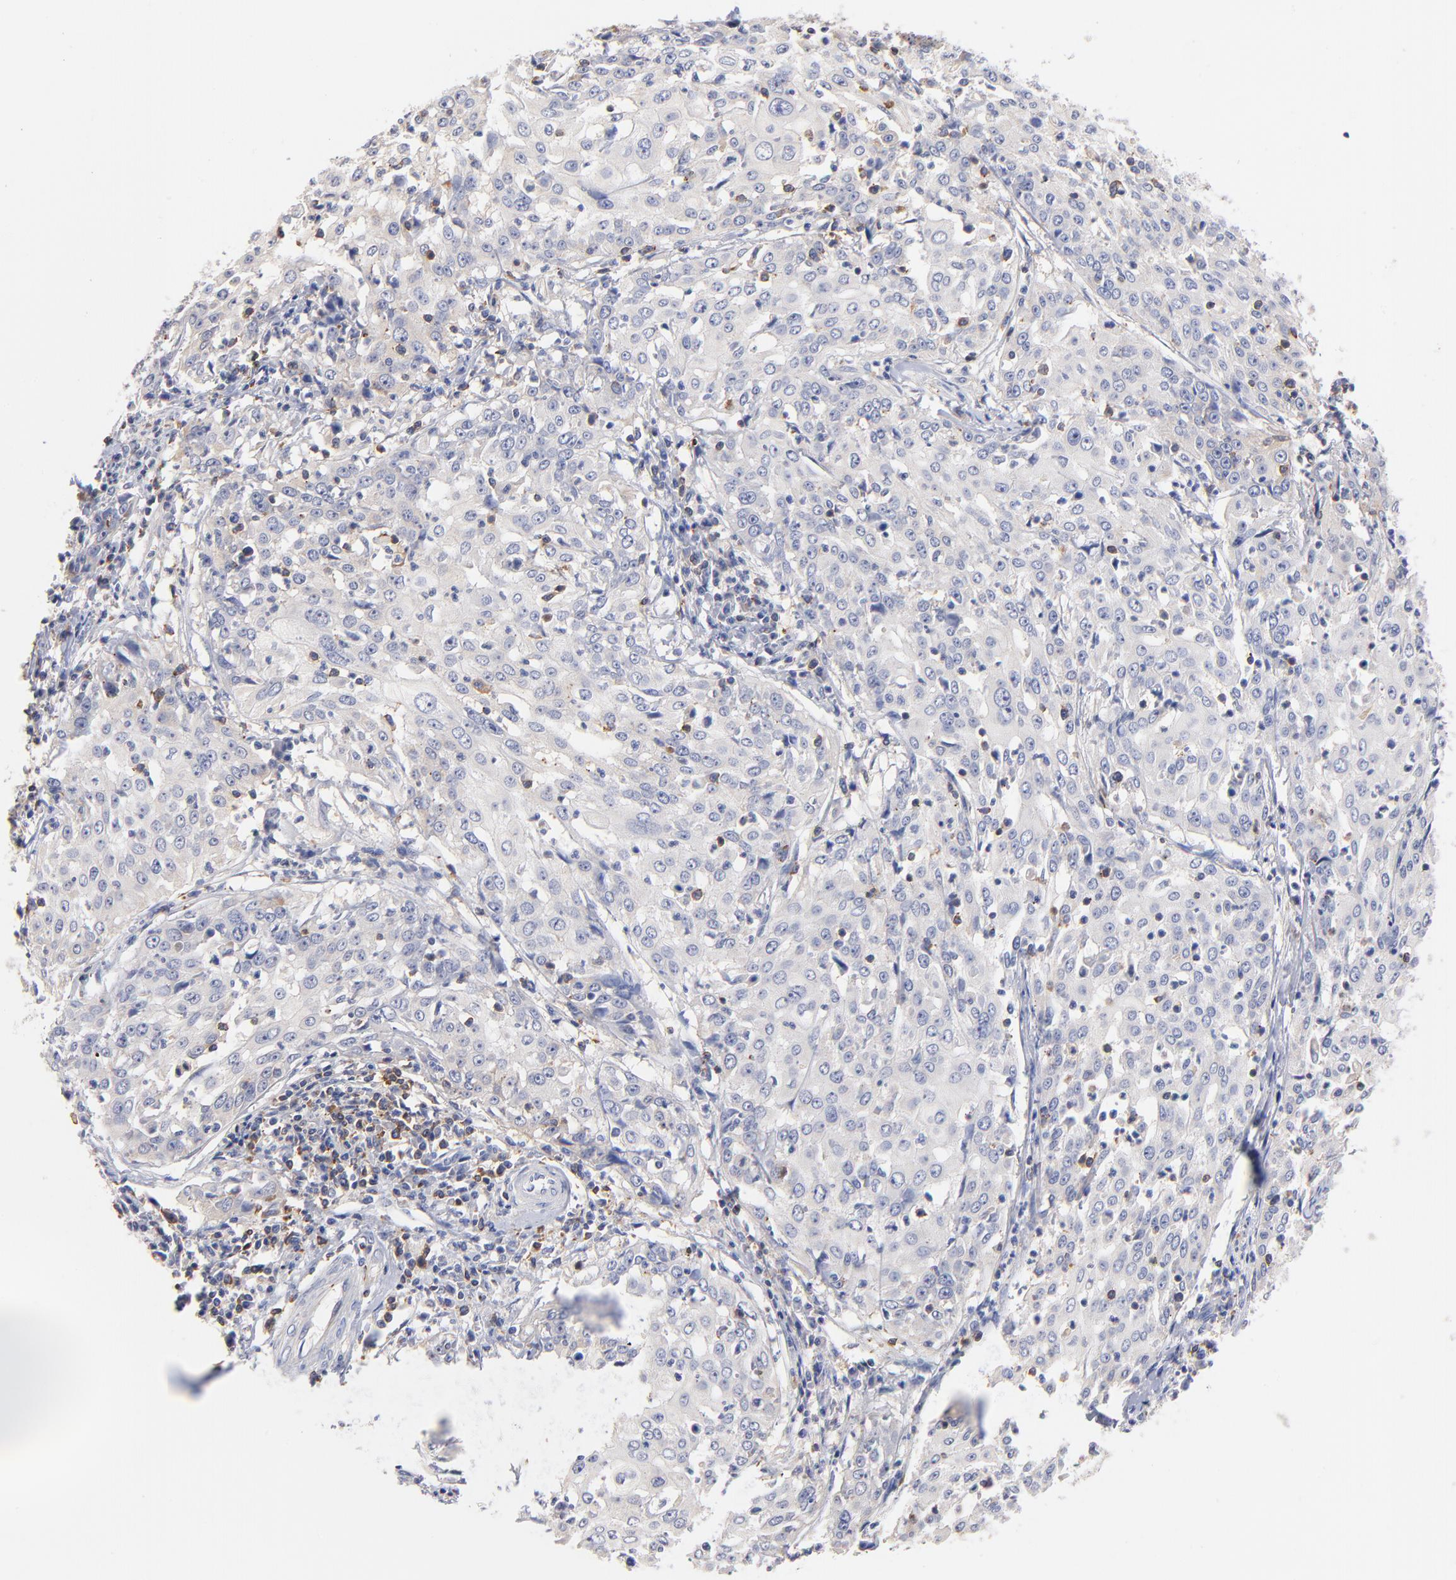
{"staining": {"intensity": "weak", "quantity": "<25%", "location": "cytoplasmic/membranous"}, "tissue": "cervical cancer", "cell_type": "Tumor cells", "image_type": "cancer", "snomed": [{"axis": "morphology", "description": "Squamous cell carcinoma, NOS"}, {"axis": "topography", "description": "Cervix"}], "caption": "Human cervical cancer (squamous cell carcinoma) stained for a protein using immunohistochemistry (IHC) exhibits no expression in tumor cells.", "gene": "KREMEN2", "patient": {"sex": "female", "age": 39}}